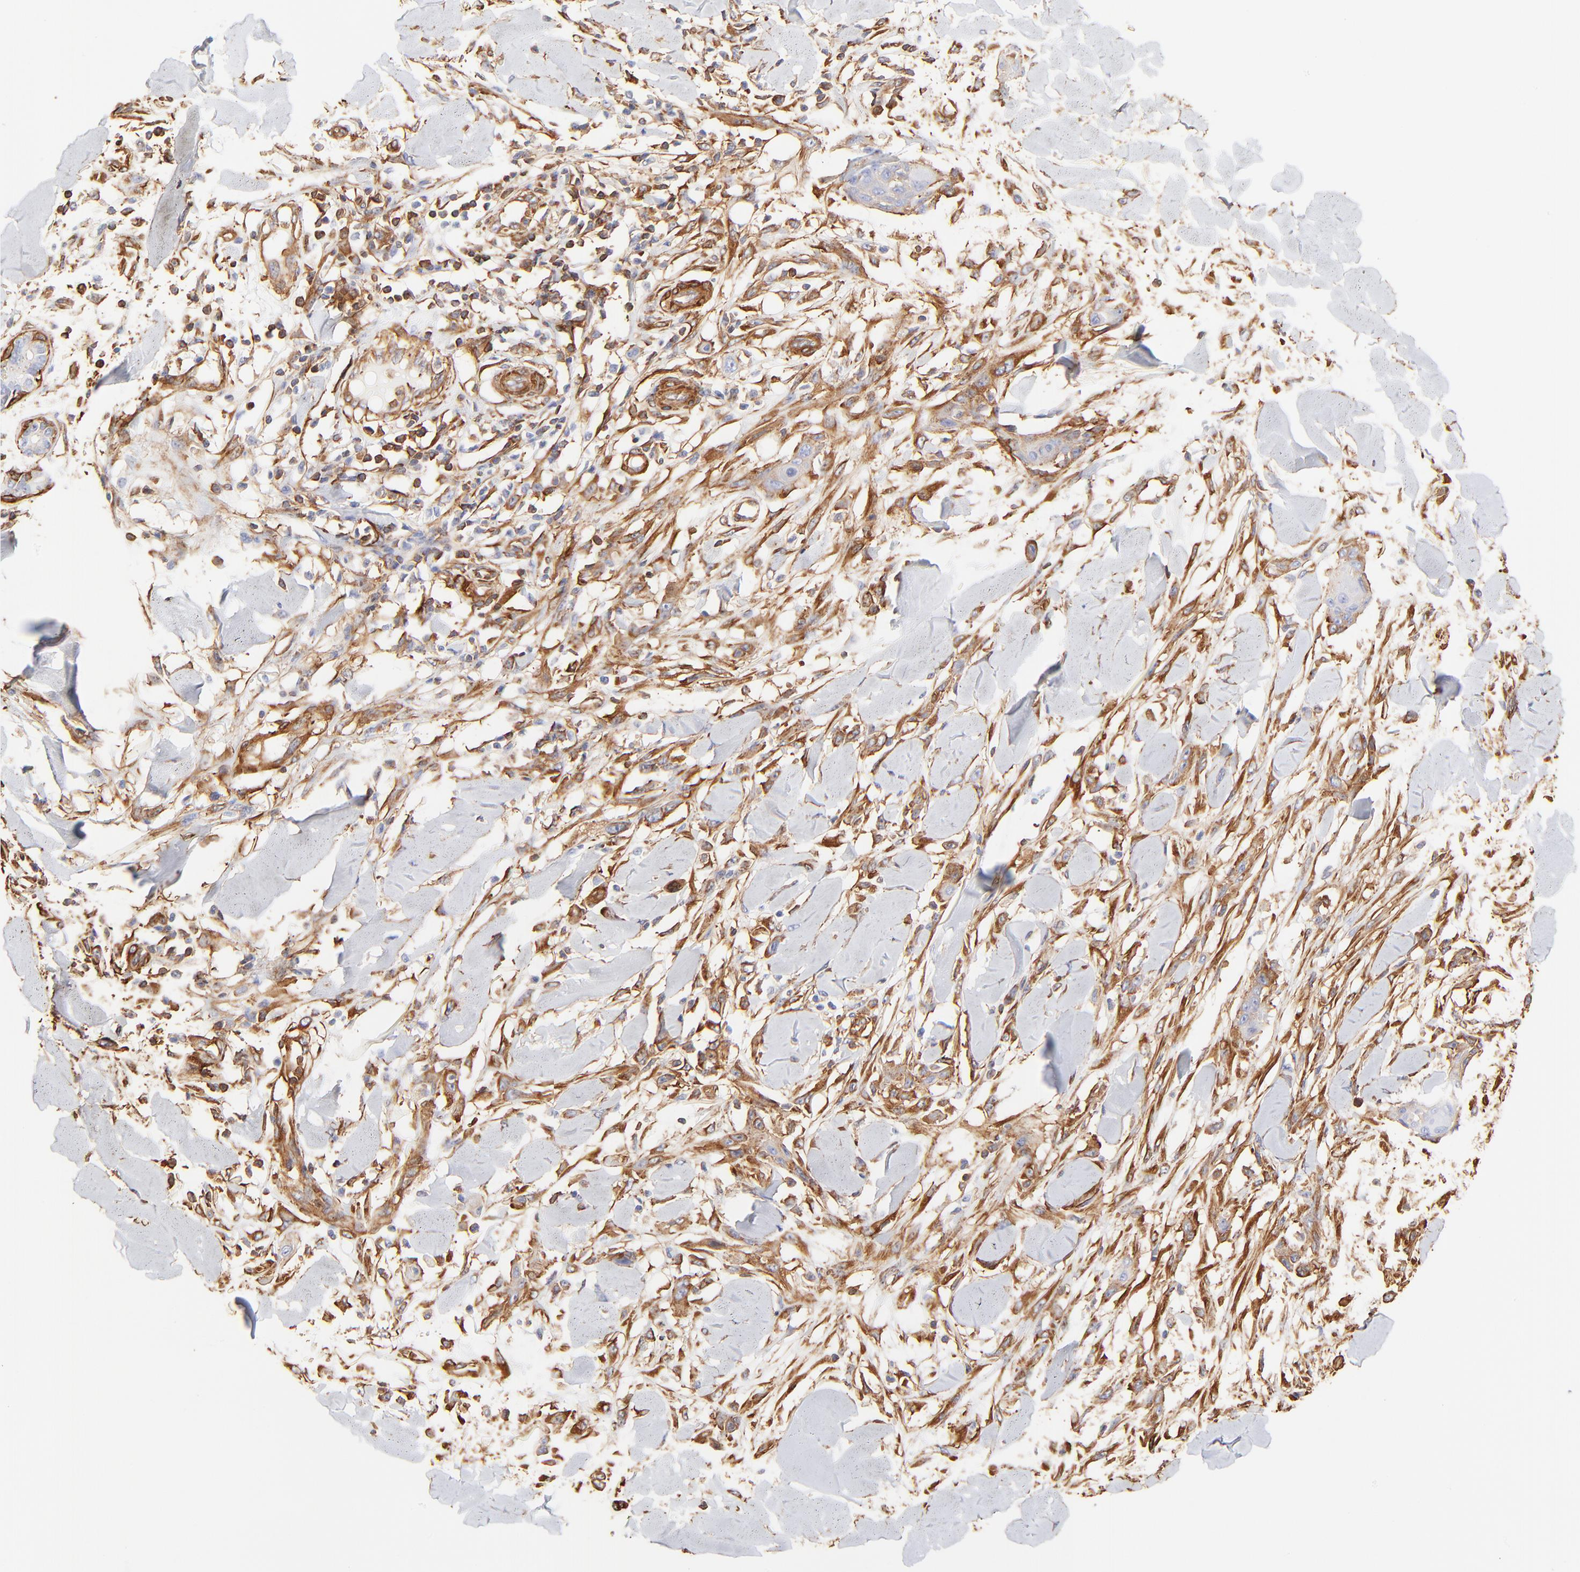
{"staining": {"intensity": "strong", "quantity": ">75%", "location": "cytoplasmic/membranous"}, "tissue": "skin cancer", "cell_type": "Tumor cells", "image_type": "cancer", "snomed": [{"axis": "morphology", "description": "Squamous cell carcinoma, NOS"}, {"axis": "topography", "description": "Skin"}], "caption": "The micrograph reveals staining of skin cancer (squamous cell carcinoma), revealing strong cytoplasmic/membranous protein positivity (brown color) within tumor cells.", "gene": "FLNA", "patient": {"sex": "female", "age": 59}}